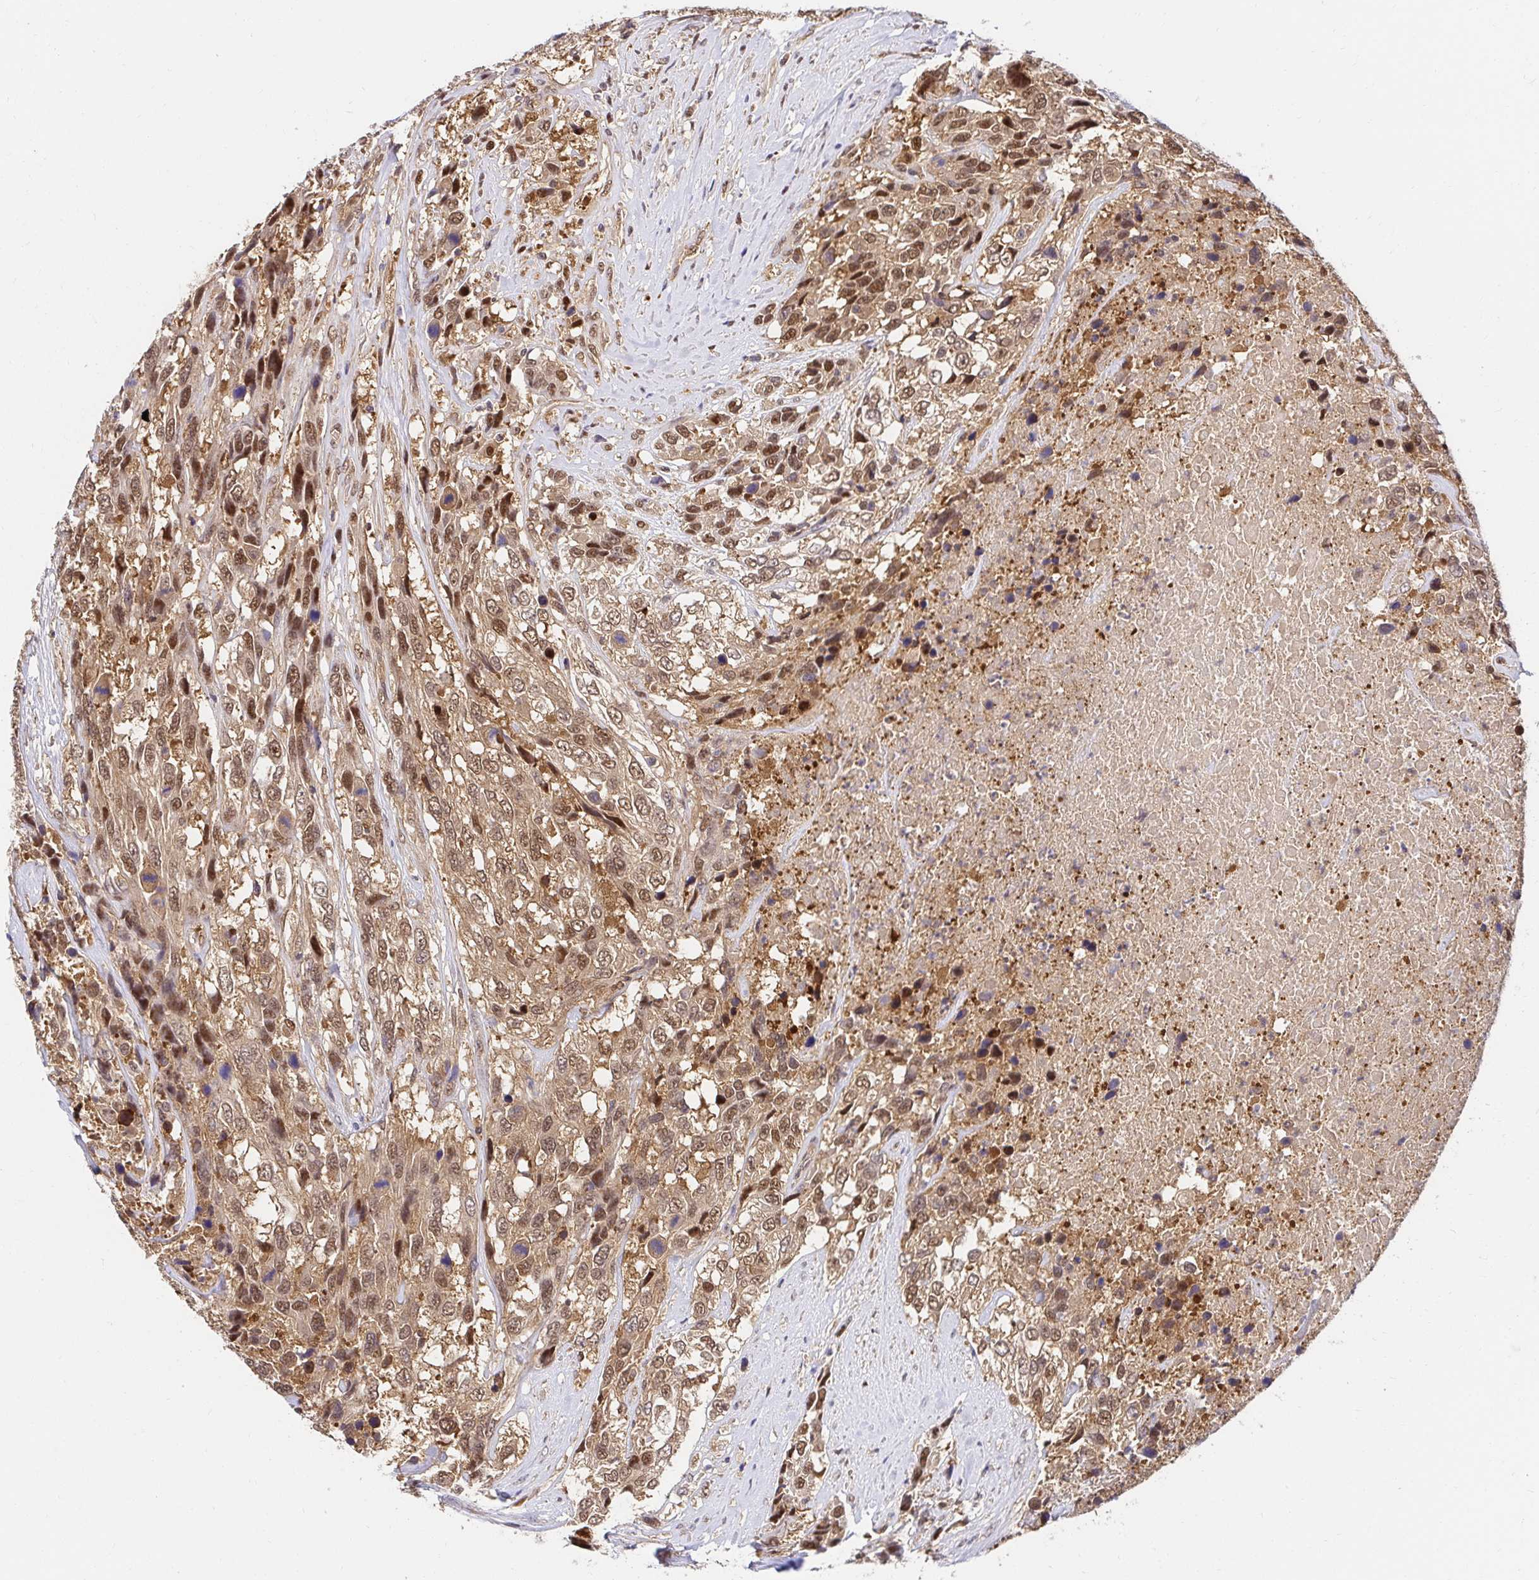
{"staining": {"intensity": "moderate", "quantity": ">75%", "location": "cytoplasmic/membranous,nuclear"}, "tissue": "urothelial cancer", "cell_type": "Tumor cells", "image_type": "cancer", "snomed": [{"axis": "morphology", "description": "Urothelial carcinoma, High grade"}, {"axis": "topography", "description": "Urinary bladder"}], "caption": "Urothelial carcinoma (high-grade) stained with IHC exhibits moderate cytoplasmic/membranous and nuclear staining in approximately >75% of tumor cells.", "gene": "PSMA4", "patient": {"sex": "female", "age": 70}}